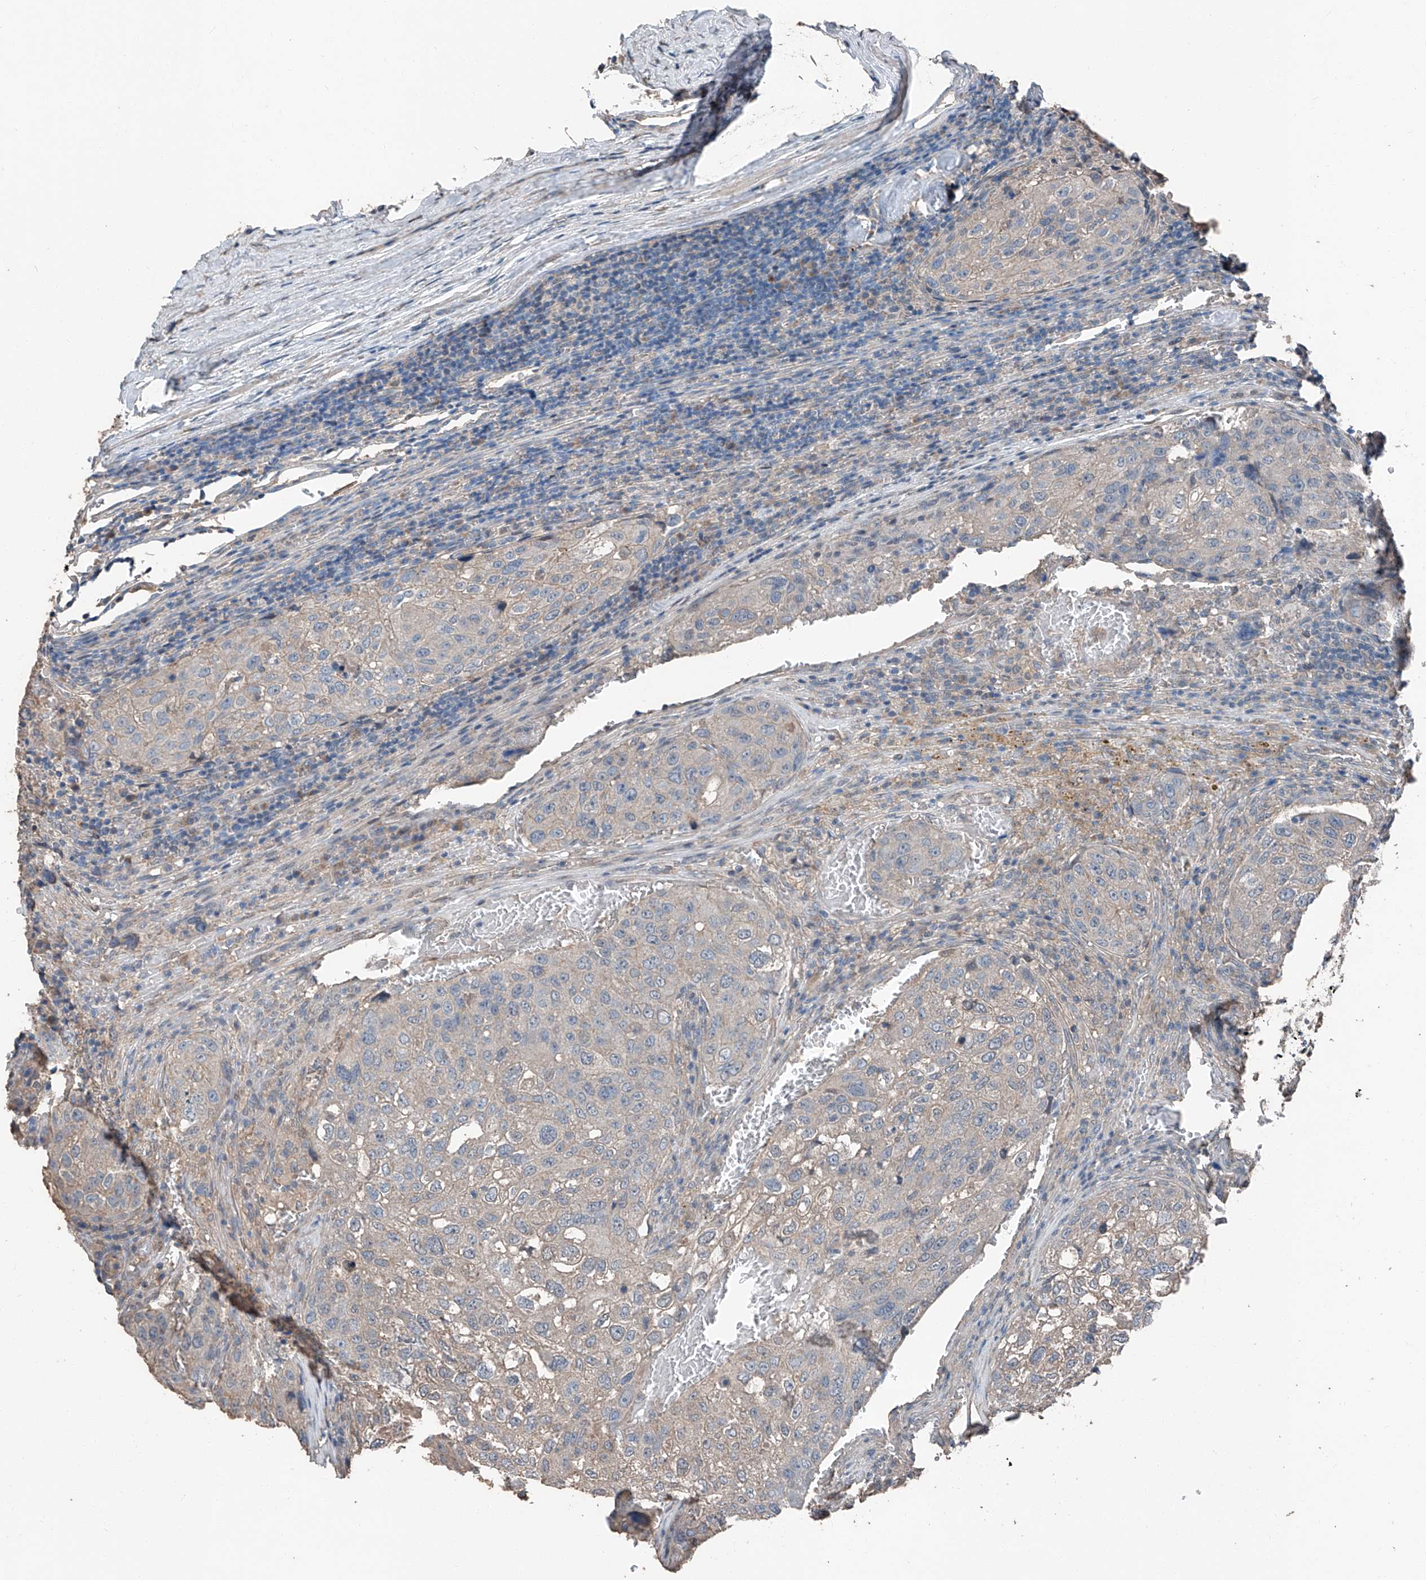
{"staining": {"intensity": "negative", "quantity": "none", "location": "none"}, "tissue": "urothelial cancer", "cell_type": "Tumor cells", "image_type": "cancer", "snomed": [{"axis": "morphology", "description": "Urothelial carcinoma, High grade"}, {"axis": "topography", "description": "Lymph node"}, {"axis": "topography", "description": "Urinary bladder"}], "caption": "Immunohistochemistry (IHC) histopathology image of urothelial carcinoma (high-grade) stained for a protein (brown), which exhibits no staining in tumor cells.", "gene": "MAMLD1", "patient": {"sex": "male", "age": 51}}